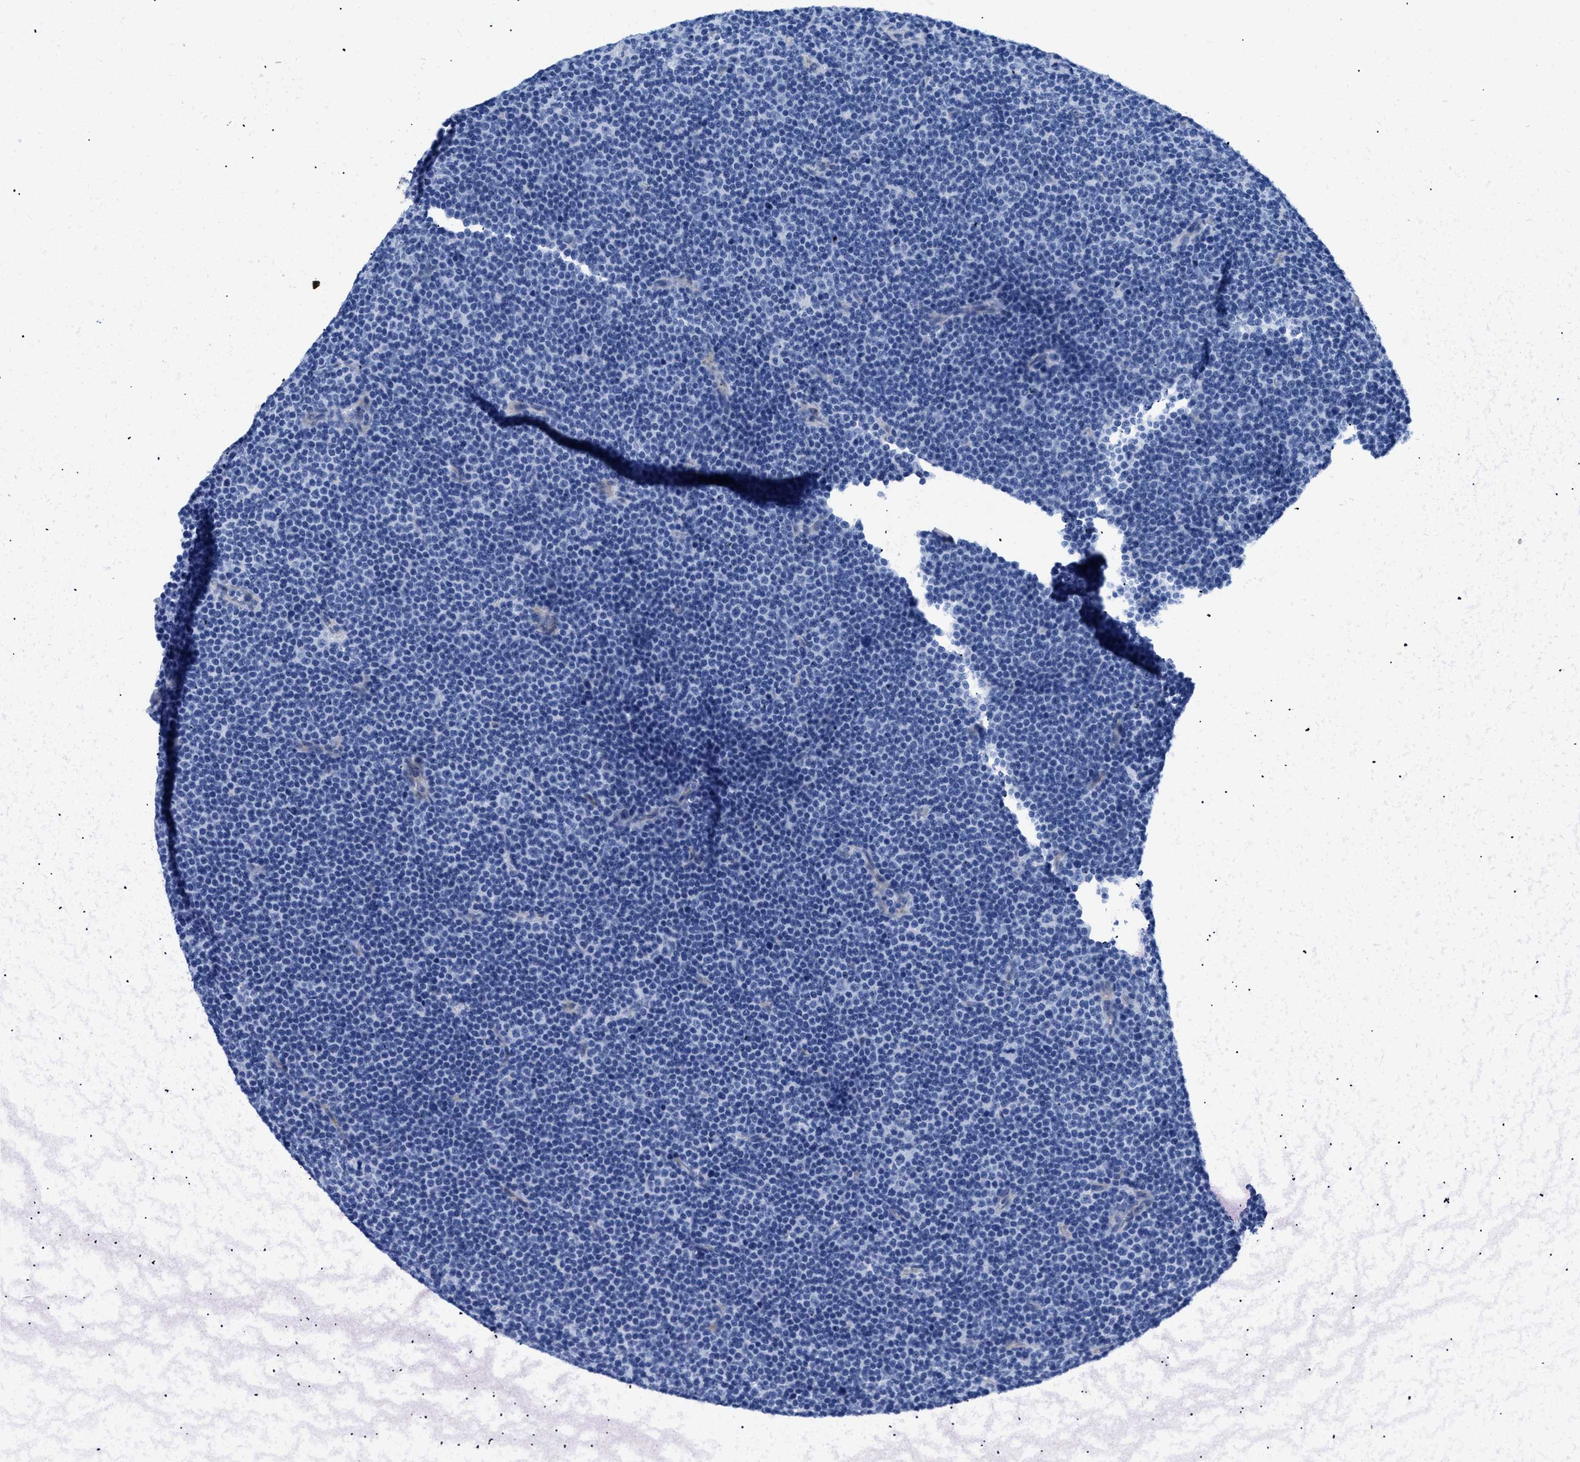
{"staining": {"intensity": "negative", "quantity": "none", "location": "none"}, "tissue": "lymphoma", "cell_type": "Tumor cells", "image_type": "cancer", "snomed": [{"axis": "morphology", "description": "Malignant lymphoma, non-Hodgkin's type, Low grade"}, {"axis": "topography", "description": "Lymph node"}], "caption": "The image exhibits no significant staining in tumor cells of malignant lymphoma, non-Hodgkin's type (low-grade). (DAB immunohistochemistry with hematoxylin counter stain).", "gene": "TMEM68", "patient": {"sex": "female", "age": 67}}